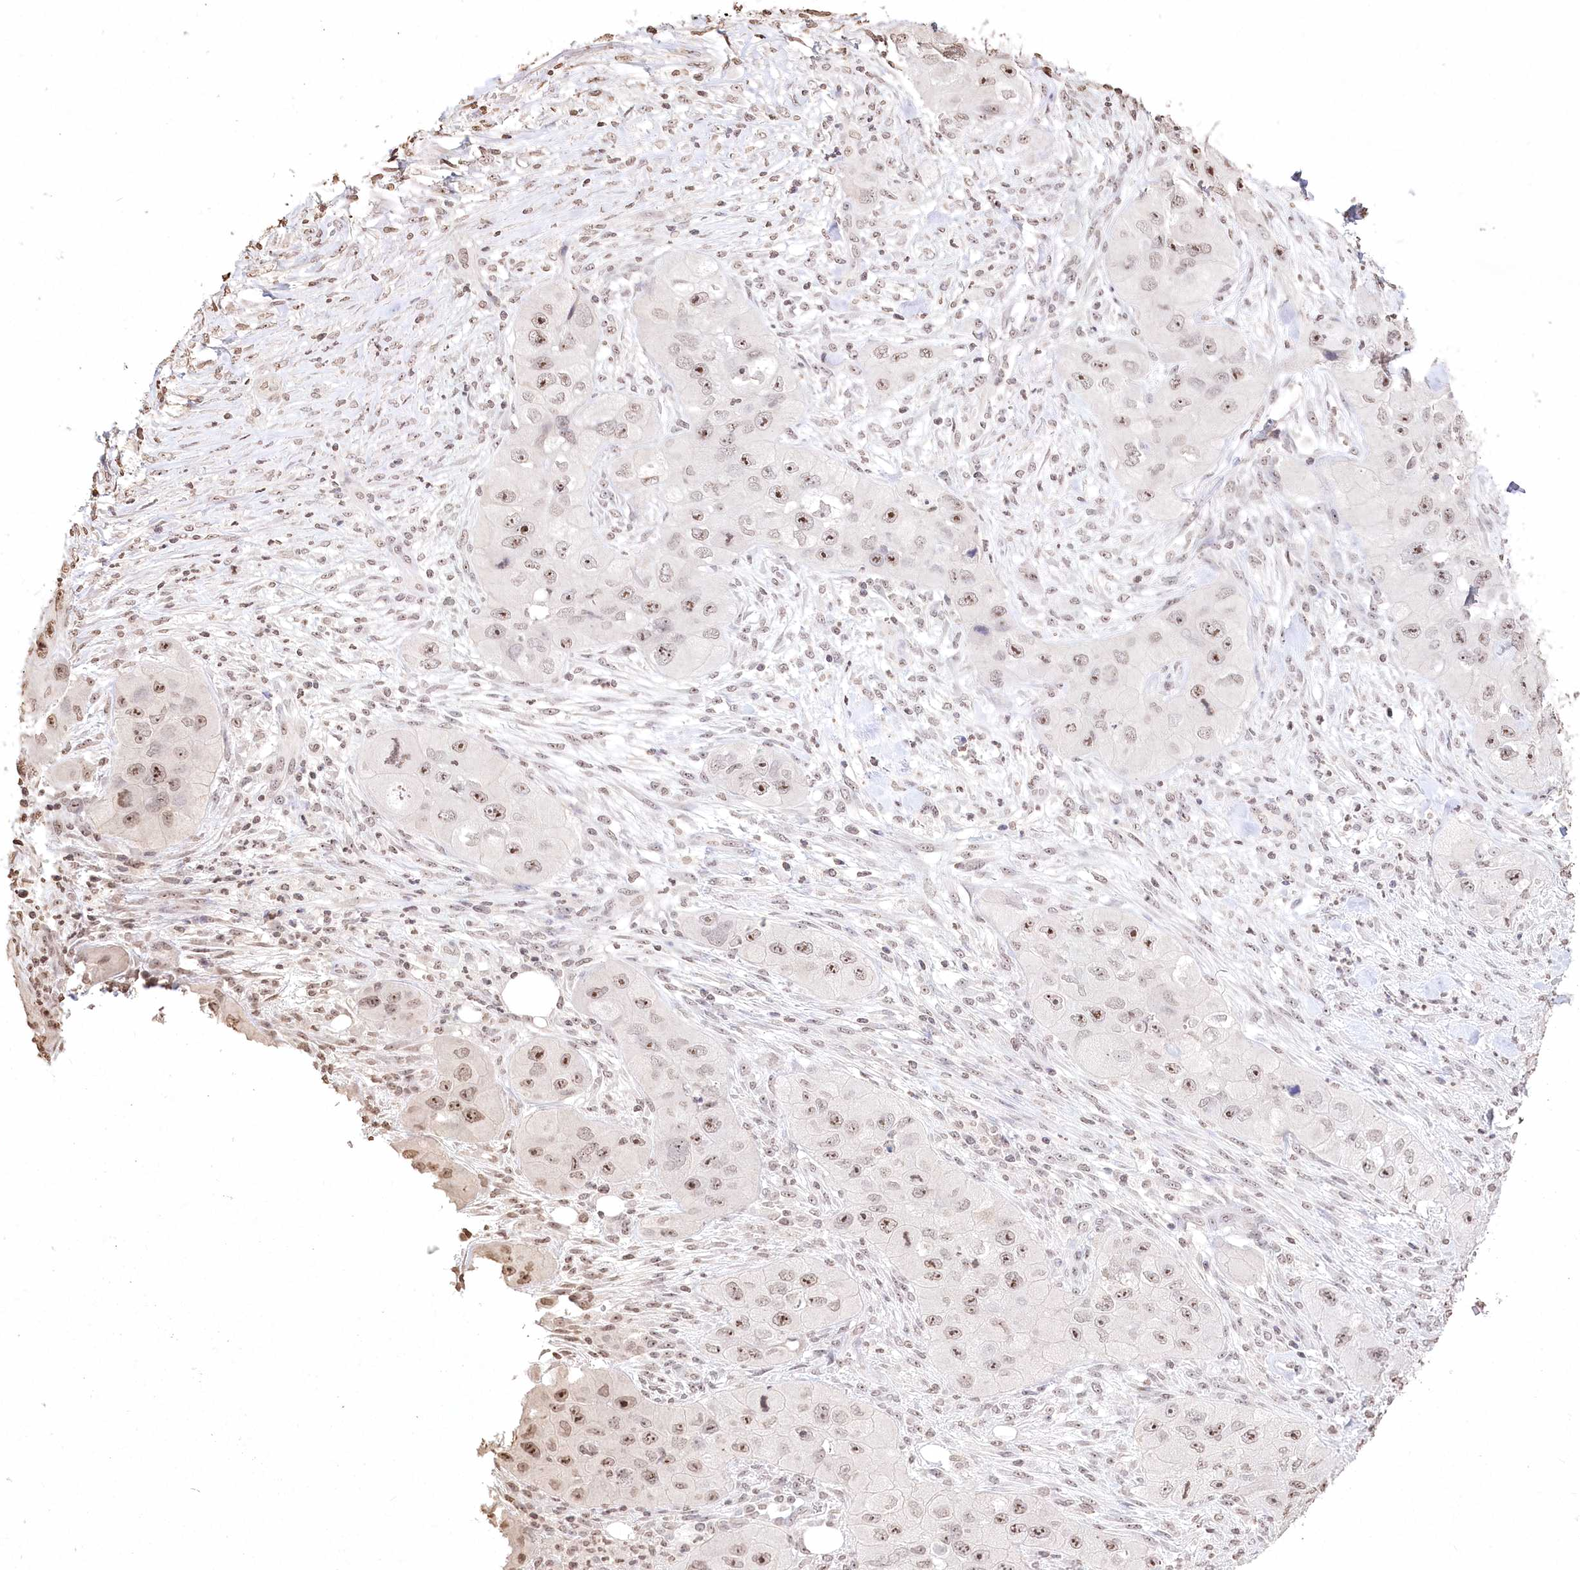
{"staining": {"intensity": "weak", "quantity": ">75%", "location": "nuclear"}, "tissue": "skin cancer", "cell_type": "Tumor cells", "image_type": "cancer", "snomed": [{"axis": "morphology", "description": "Squamous cell carcinoma, NOS"}, {"axis": "topography", "description": "Skin"}, {"axis": "topography", "description": "Subcutis"}], "caption": "Protein positivity by immunohistochemistry (IHC) displays weak nuclear expression in approximately >75% of tumor cells in skin squamous cell carcinoma.", "gene": "DMXL1", "patient": {"sex": "male", "age": 73}}